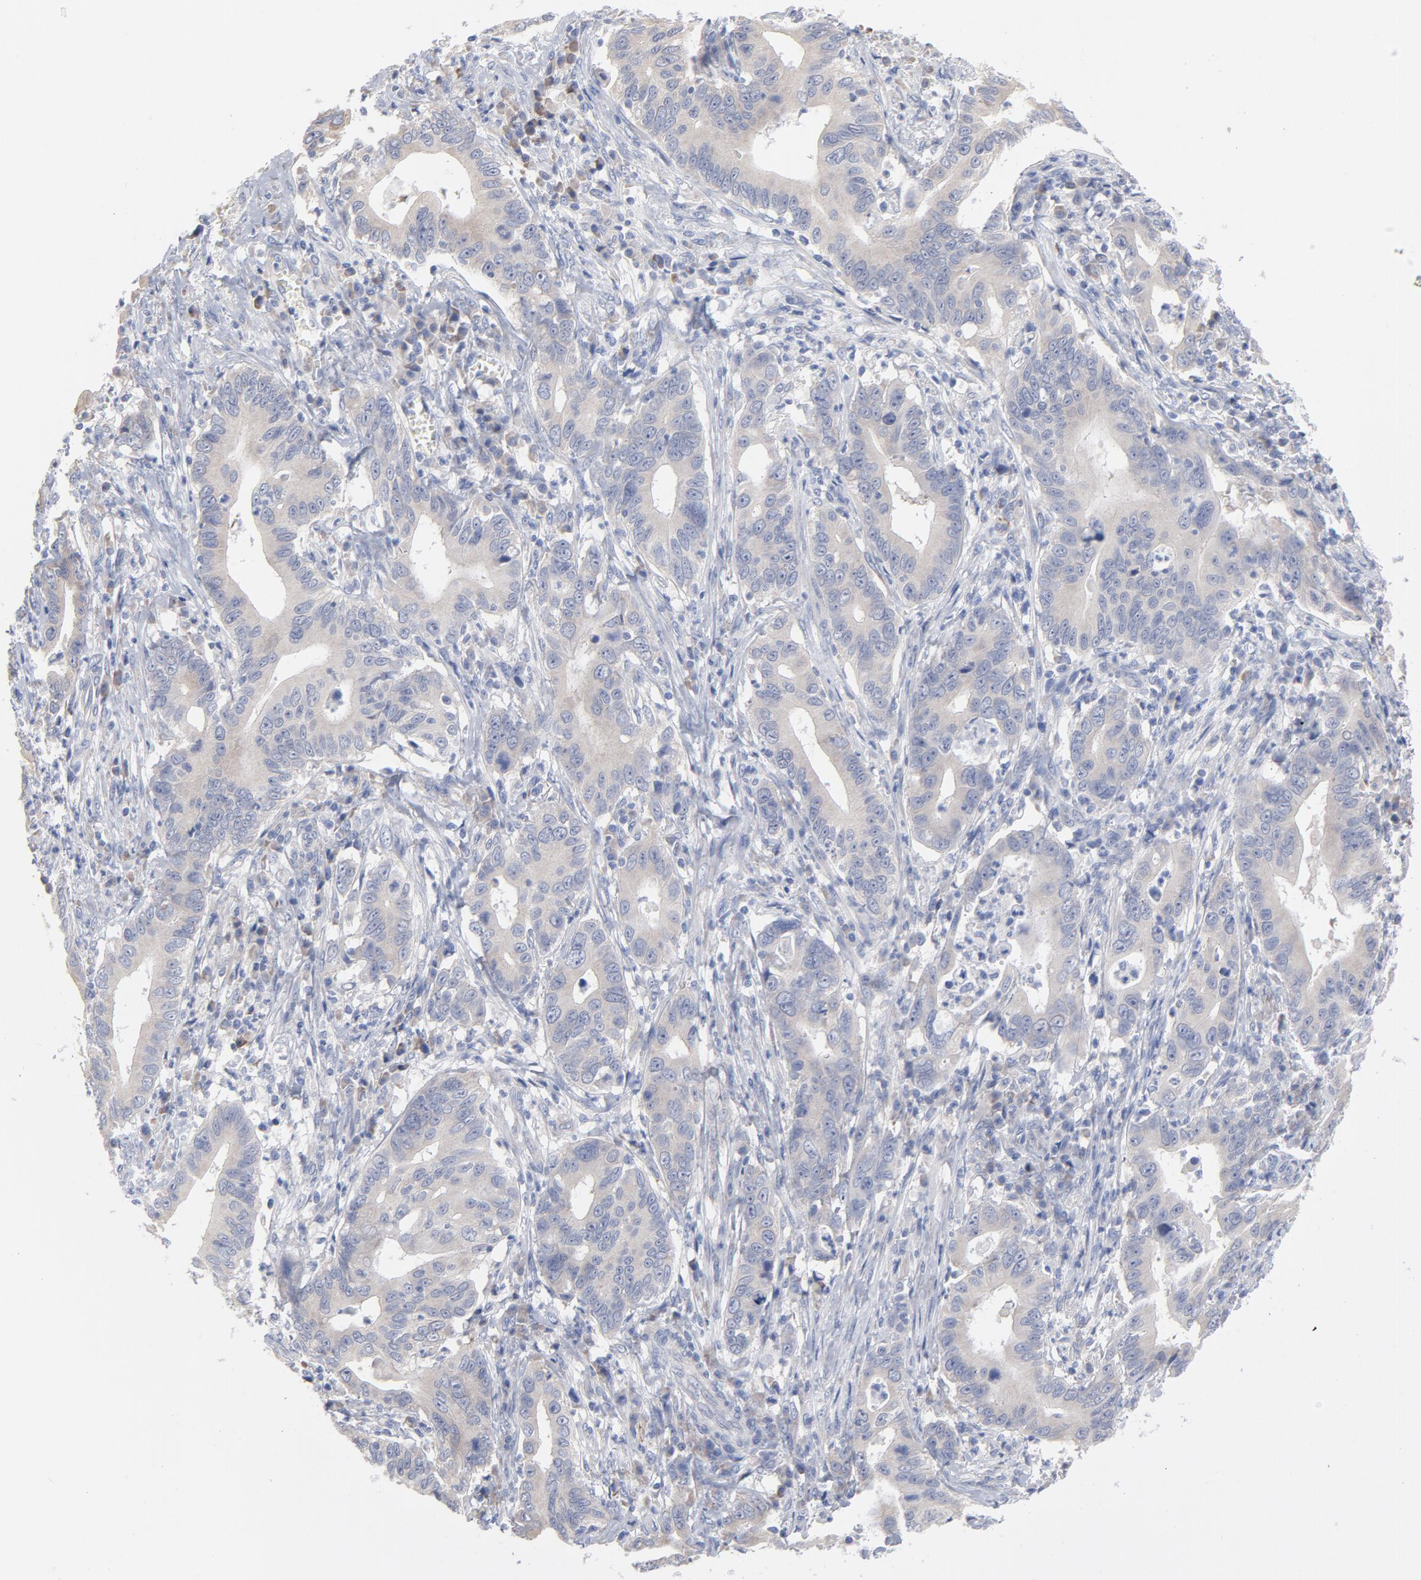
{"staining": {"intensity": "weak", "quantity": ">75%", "location": "cytoplasmic/membranous"}, "tissue": "stomach cancer", "cell_type": "Tumor cells", "image_type": "cancer", "snomed": [{"axis": "morphology", "description": "Adenocarcinoma, NOS"}, {"axis": "topography", "description": "Stomach, upper"}], "caption": "The photomicrograph reveals a brown stain indicating the presence of a protein in the cytoplasmic/membranous of tumor cells in stomach adenocarcinoma. (DAB = brown stain, brightfield microscopy at high magnification).", "gene": "CPE", "patient": {"sex": "male", "age": 63}}